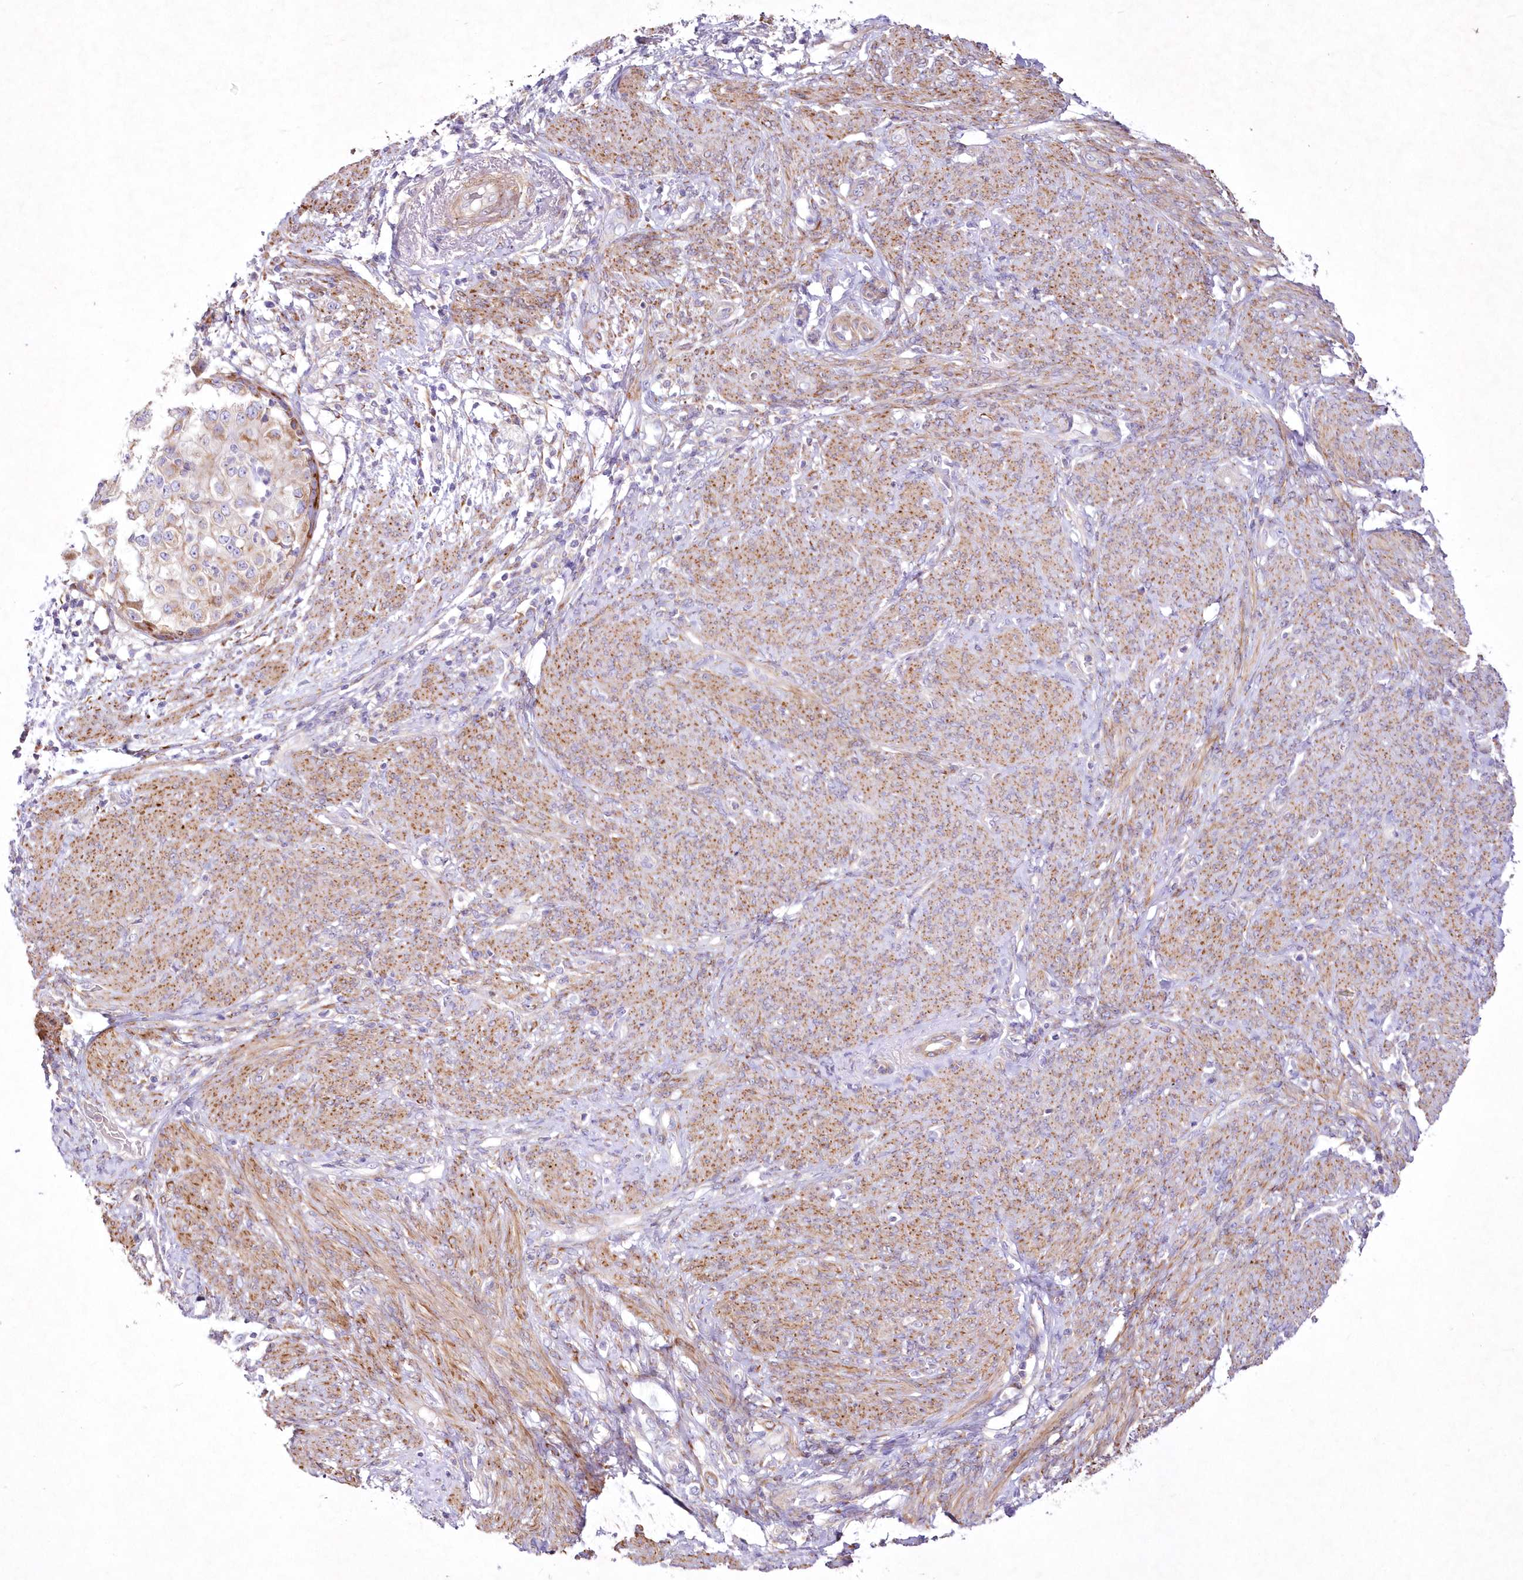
{"staining": {"intensity": "moderate", "quantity": "25%-75%", "location": "cytoplasmic/membranous"}, "tissue": "endometrial cancer", "cell_type": "Tumor cells", "image_type": "cancer", "snomed": [{"axis": "morphology", "description": "Adenocarcinoma, NOS"}, {"axis": "topography", "description": "Endometrium"}], "caption": "A histopathology image showing moderate cytoplasmic/membranous positivity in approximately 25%-75% of tumor cells in endometrial cancer, as visualized by brown immunohistochemical staining.", "gene": "ARFGEF3", "patient": {"sex": "female", "age": 85}}